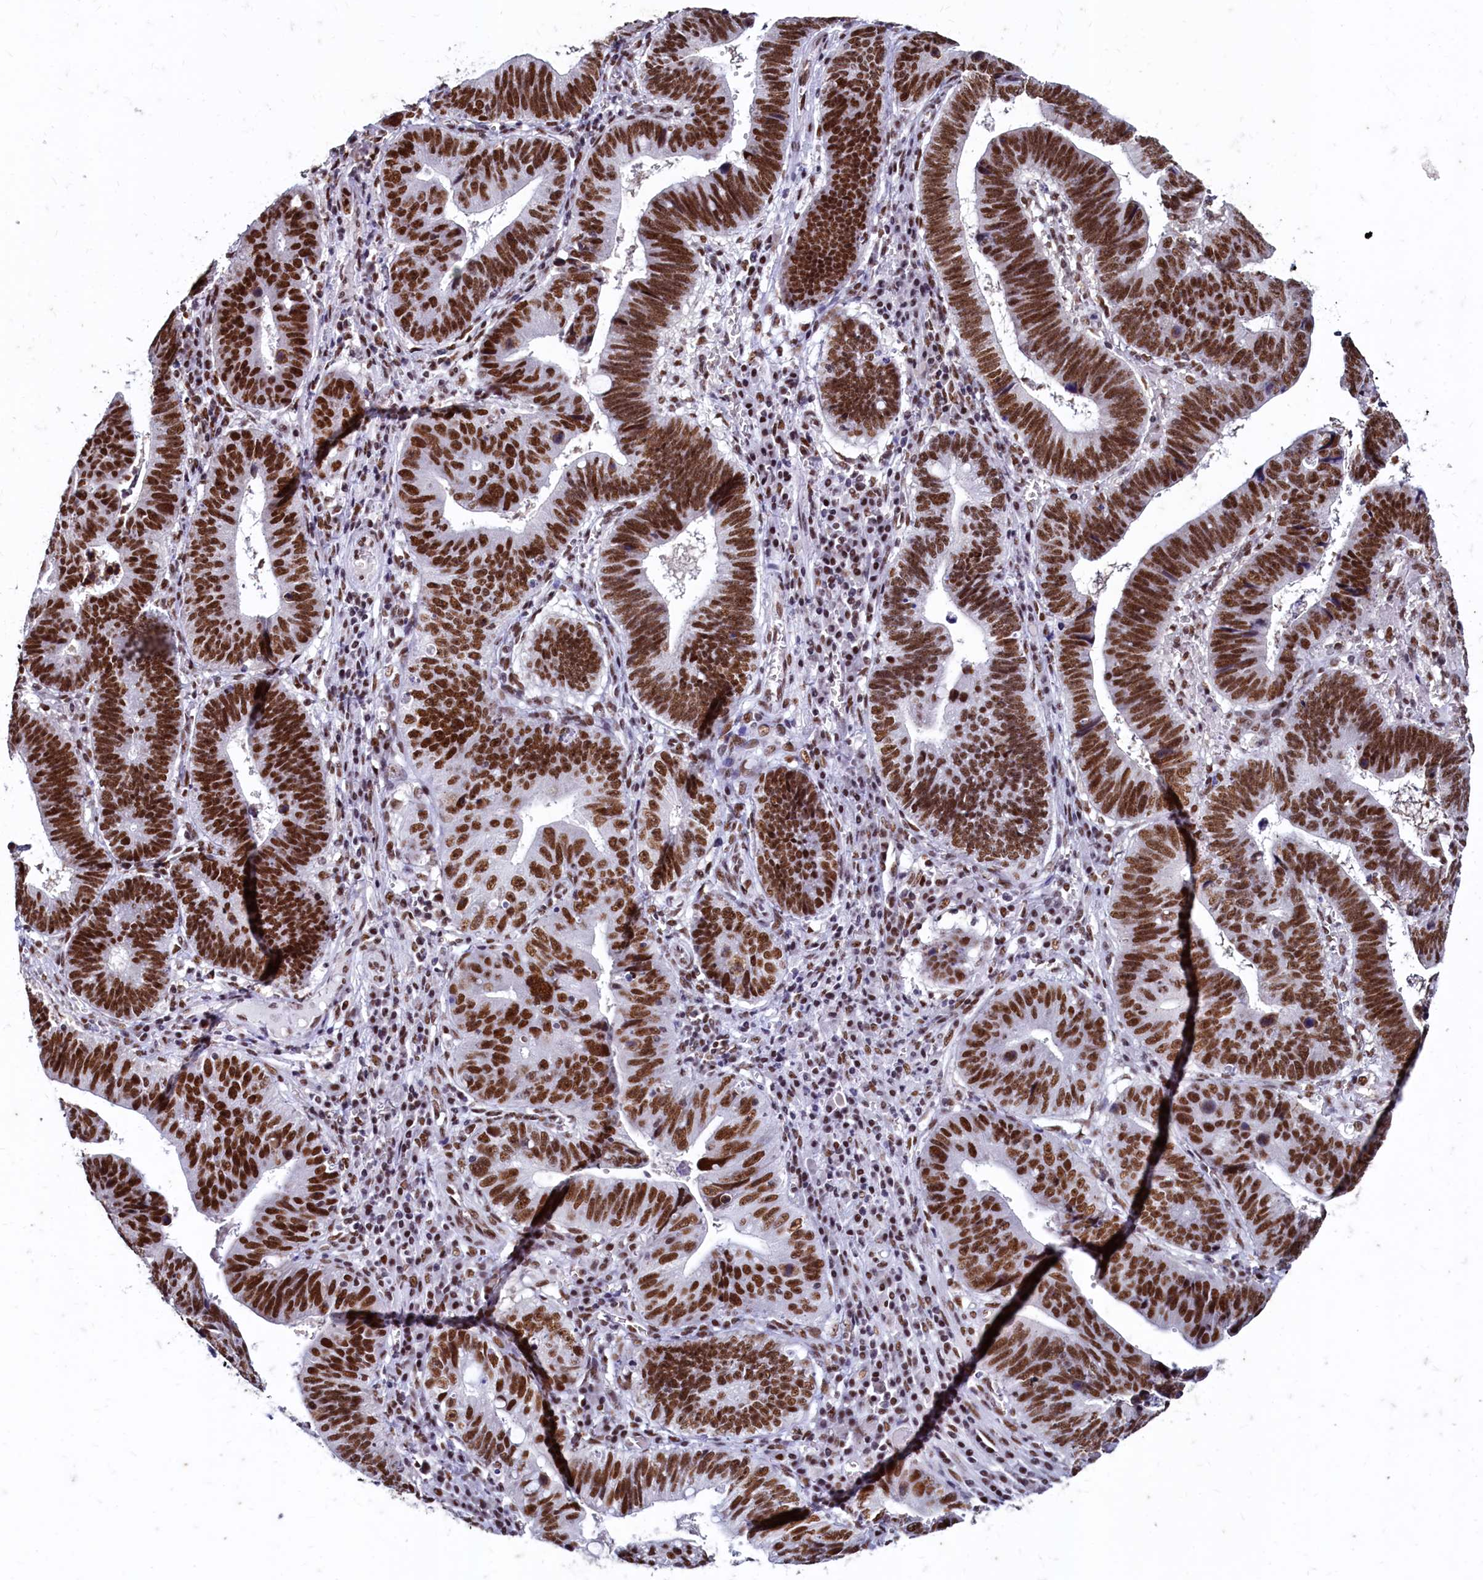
{"staining": {"intensity": "strong", "quantity": ">75%", "location": "nuclear"}, "tissue": "stomach cancer", "cell_type": "Tumor cells", "image_type": "cancer", "snomed": [{"axis": "morphology", "description": "Adenocarcinoma, NOS"}, {"axis": "topography", "description": "Stomach"}], "caption": "The immunohistochemical stain shows strong nuclear positivity in tumor cells of stomach cancer tissue.", "gene": "CPSF7", "patient": {"sex": "male", "age": 59}}